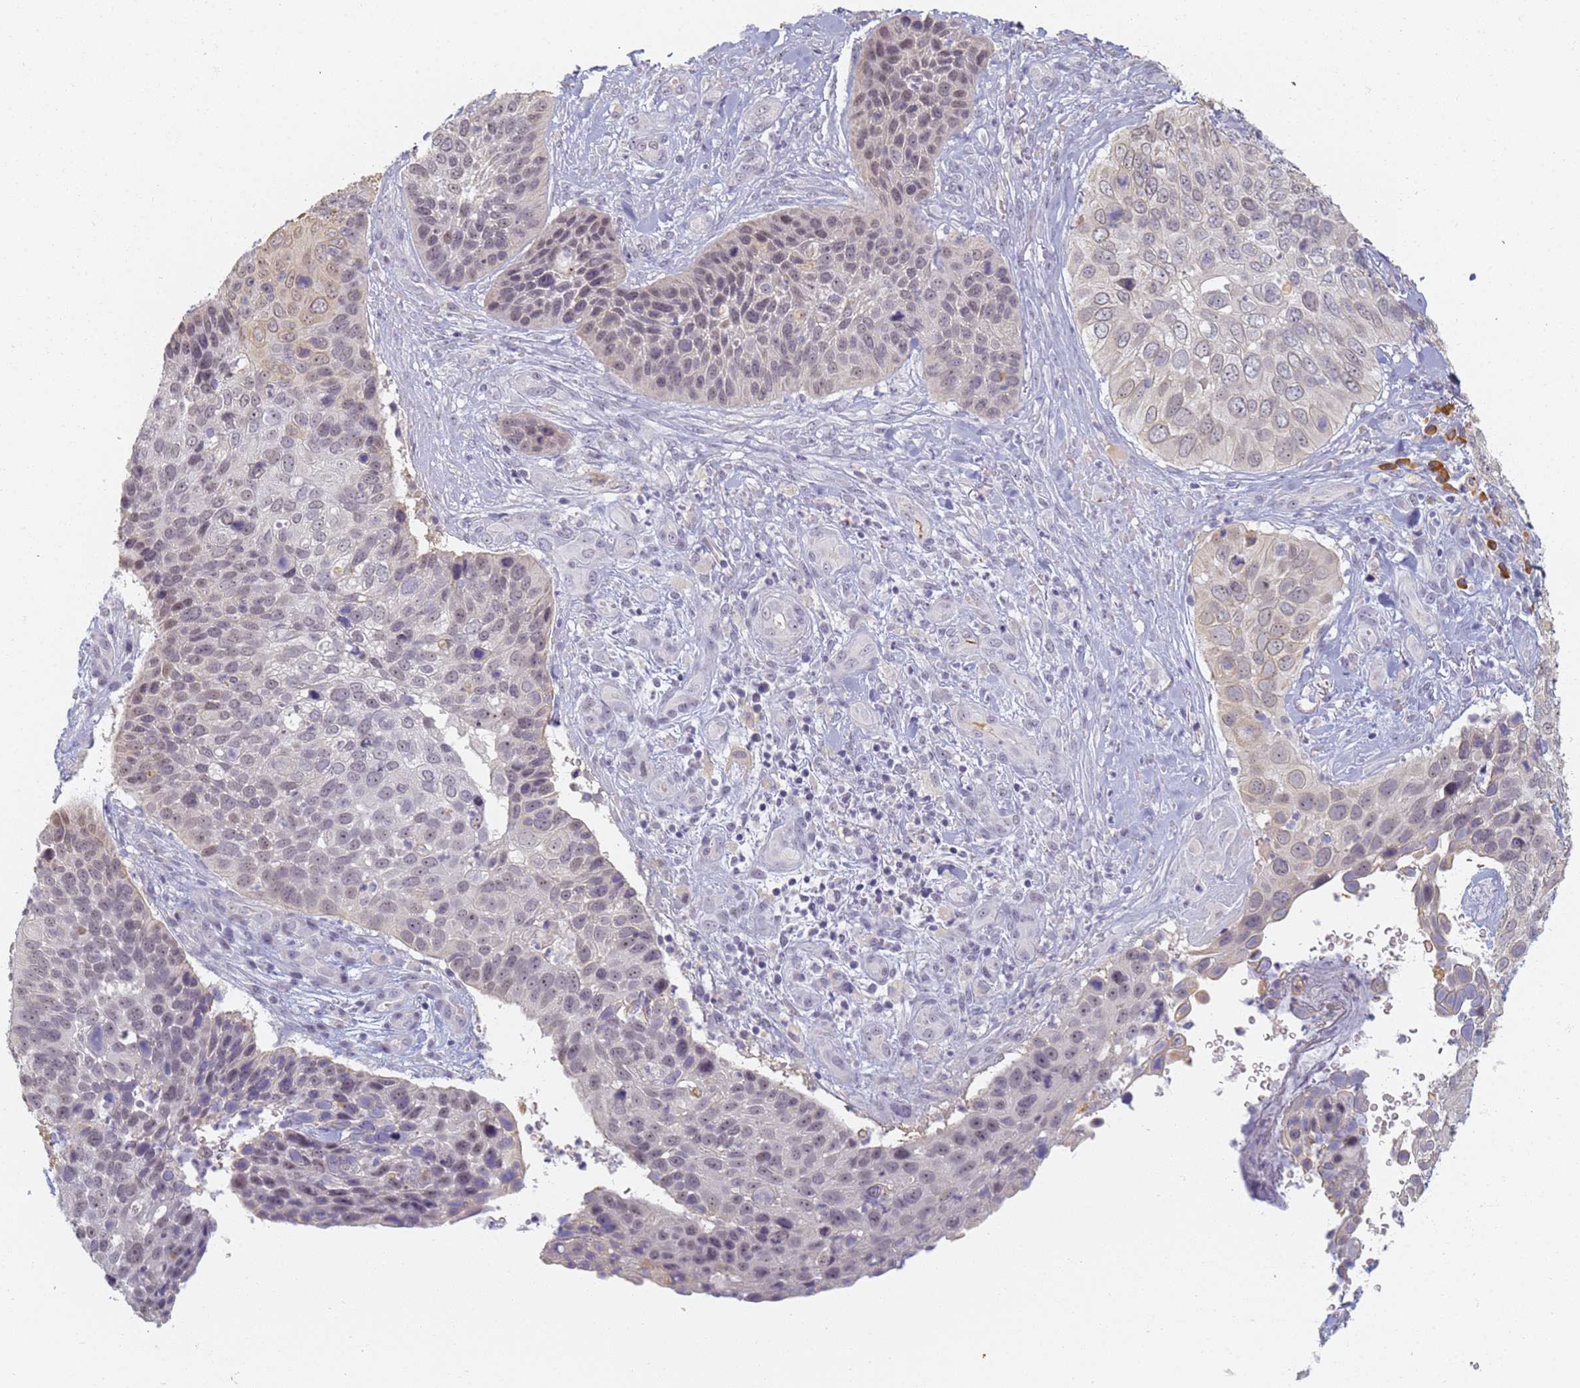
{"staining": {"intensity": "weak", "quantity": "<25%", "location": "nuclear"}, "tissue": "skin cancer", "cell_type": "Tumor cells", "image_type": "cancer", "snomed": [{"axis": "morphology", "description": "Basal cell carcinoma"}, {"axis": "topography", "description": "Skin"}], "caption": "Immunohistochemistry histopathology image of neoplastic tissue: skin basal cell carcinoma stained with DAB (3,3'-diaminobenzidine) demonstrates no significant protein positivity in tumor cells.", "gene": "SLC38A9", "patient": {"sex": "female", "age": 74}}